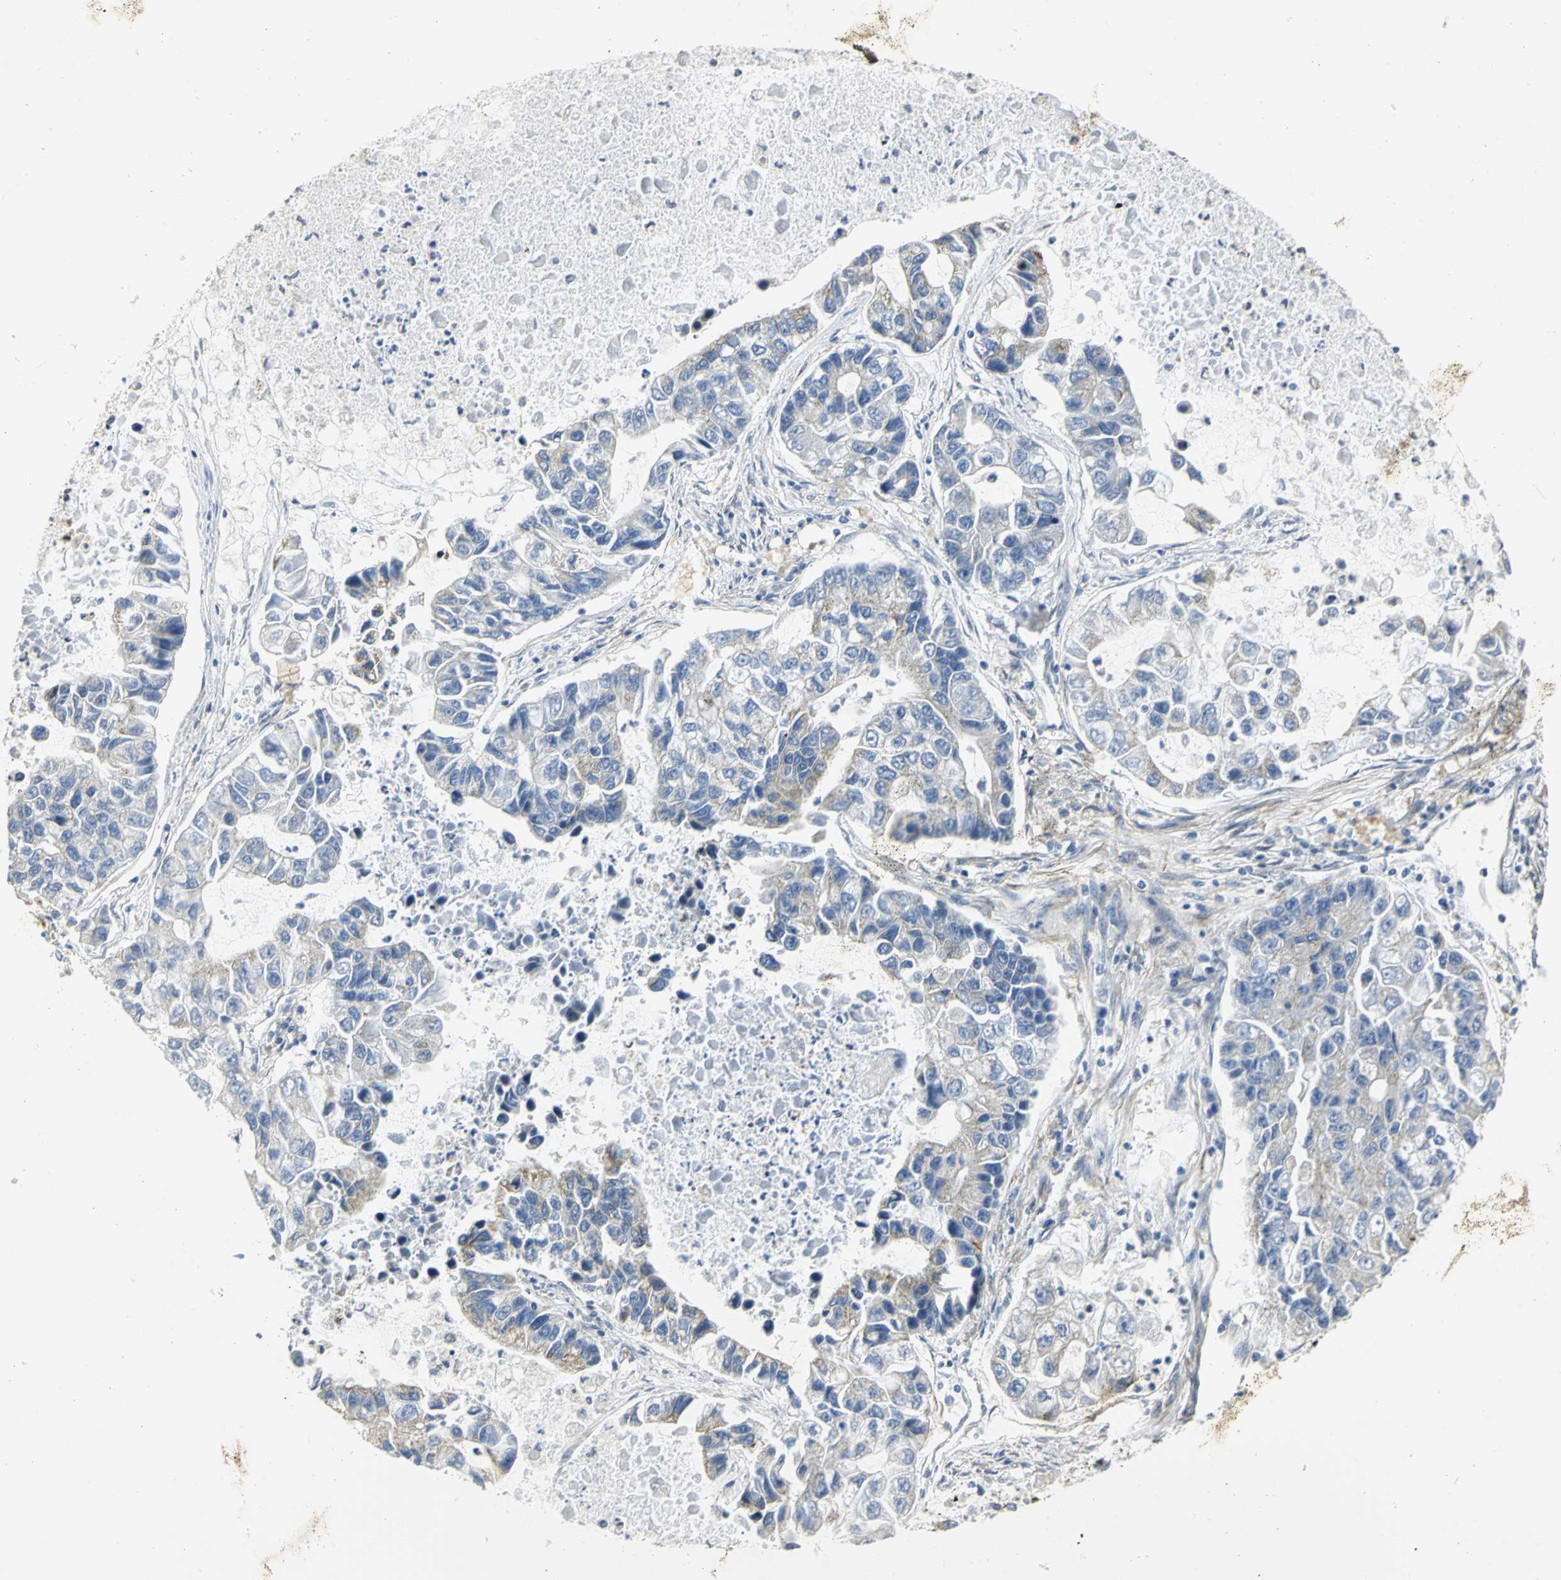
{"staining": {"intensity": "negative", "quantity": "none", "location": "none"}, "tissue": "lung cancer", "cell_type": "Tumor cells", "image_type": "cancer", "snomed": [{"axis": "morphology", "description": "Adenocarcinoma, NOS"}, {"axis": "topography", "description": "Lung"}], "caption": "An immunohistochemistry (IHC) image of lung cancer is shown. There is no staining in tumor cells of lung cancer. (Stains: DAB immunohistochemistry (IHC) with hematoxylin counter stain, Microscopy: brightfield microscopy at high magnification).", "gene": "GNRH2", "patient": {"sex": "female", "age": 51}}